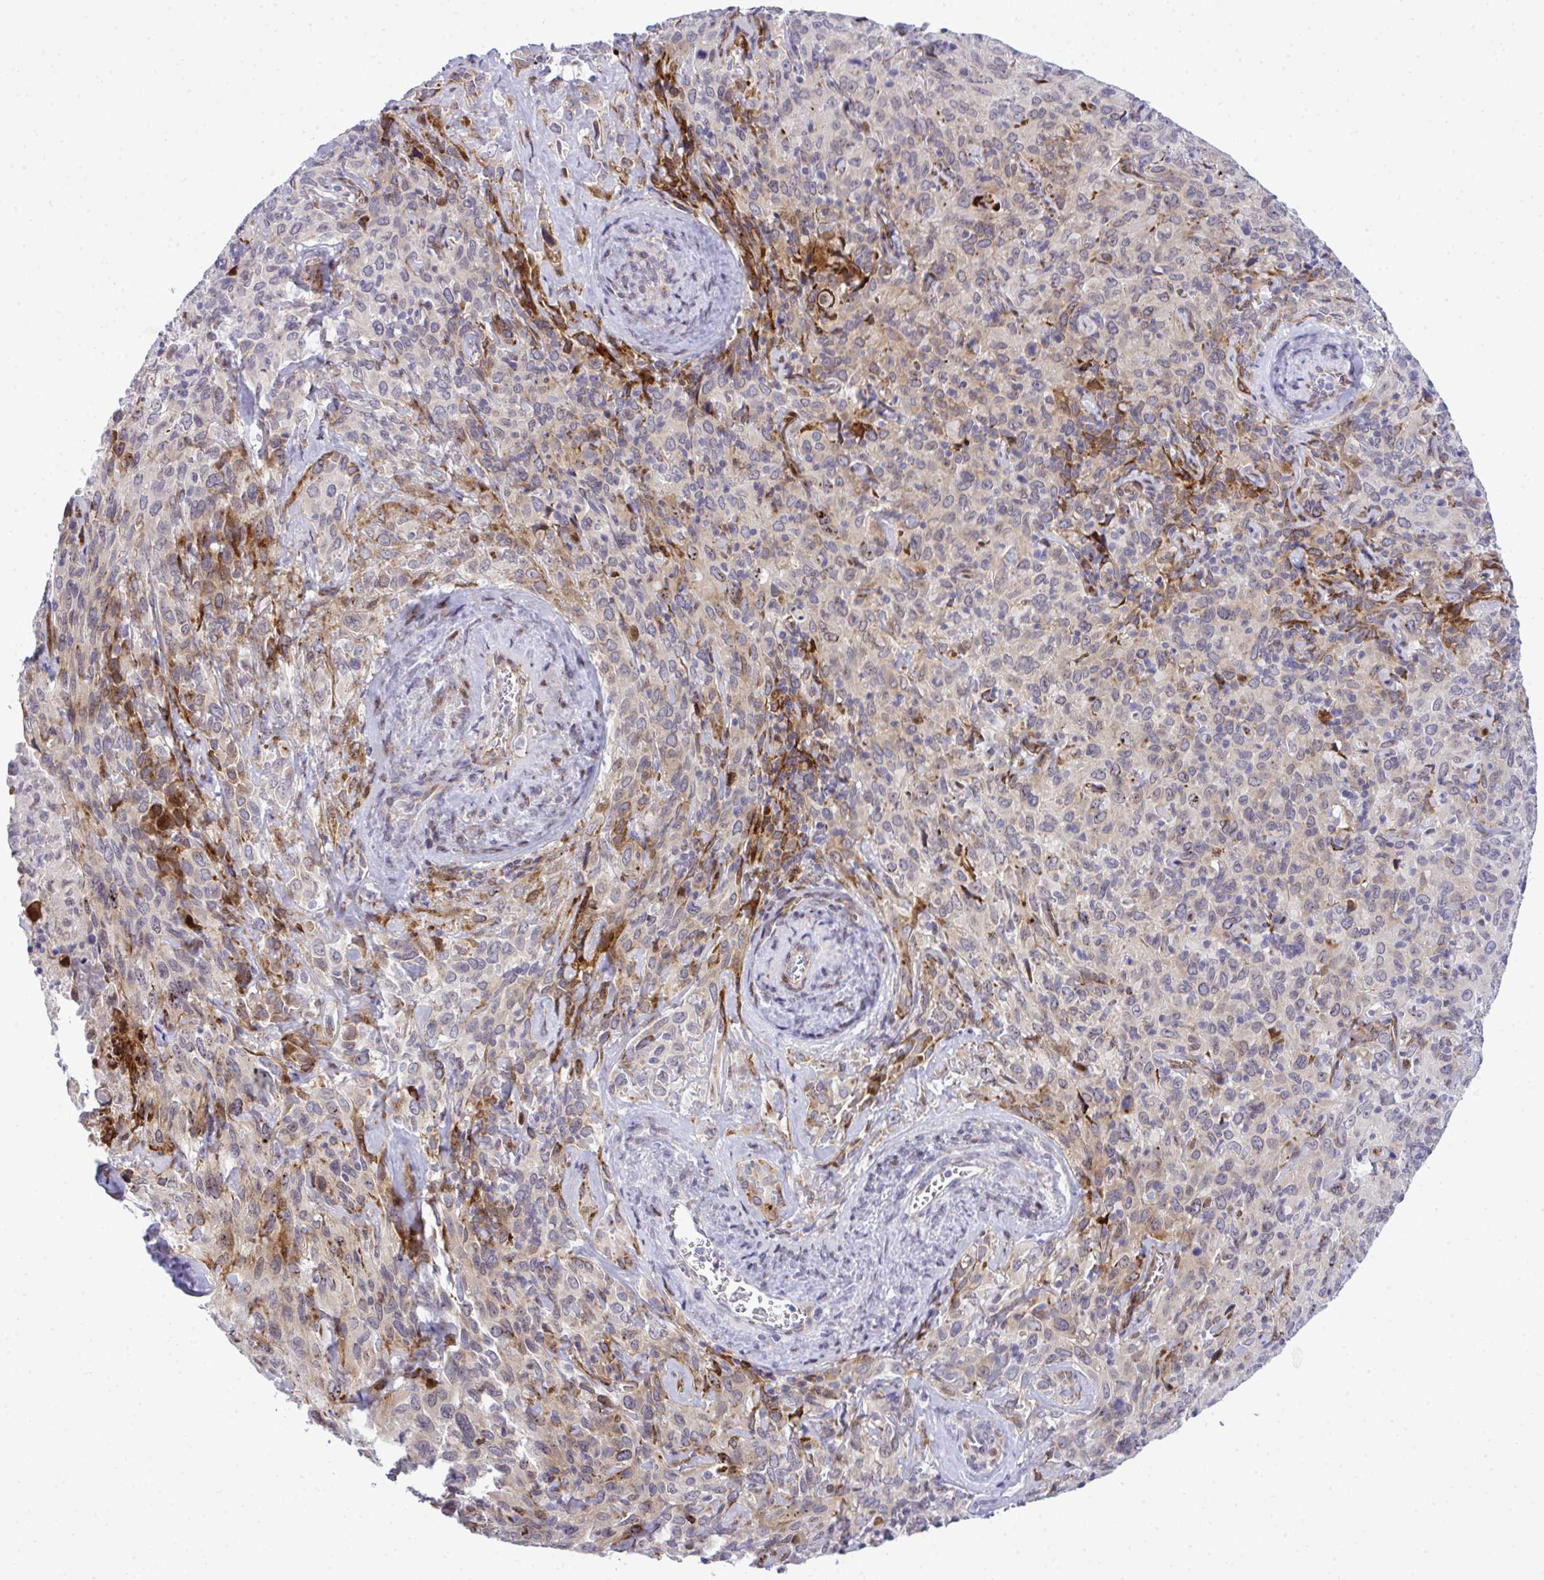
{"staining": {"intensity": "moderate", "quantity": "<25%", "location": "cytoplasmic/membranous"}, "tissue": "cervical cancer", "cell_type": "Tumor cells", "image_type": "cancer", "snomed": [{"axis": "morphology", "description": "Normal tissue, NOS"}, {"axis": "morphology", "description": "Squamous cell carcinoma, NOS"}, {"axis": "topography", "description": "Cervix"}], "caption": "A brown stain highlights moderate cytoplasmic/membranous expression of a protein in cervical cancer (squamous cell carcinoma) tumor cells. The protein is stained brown, and the nuclei are stained in blue (DAB (3,3'-diaminobenzidine) IHC with brightfield microscopy, high magnification).", "gene": "CASTOR2", "patient": {"sex": "female", "age": 51}}